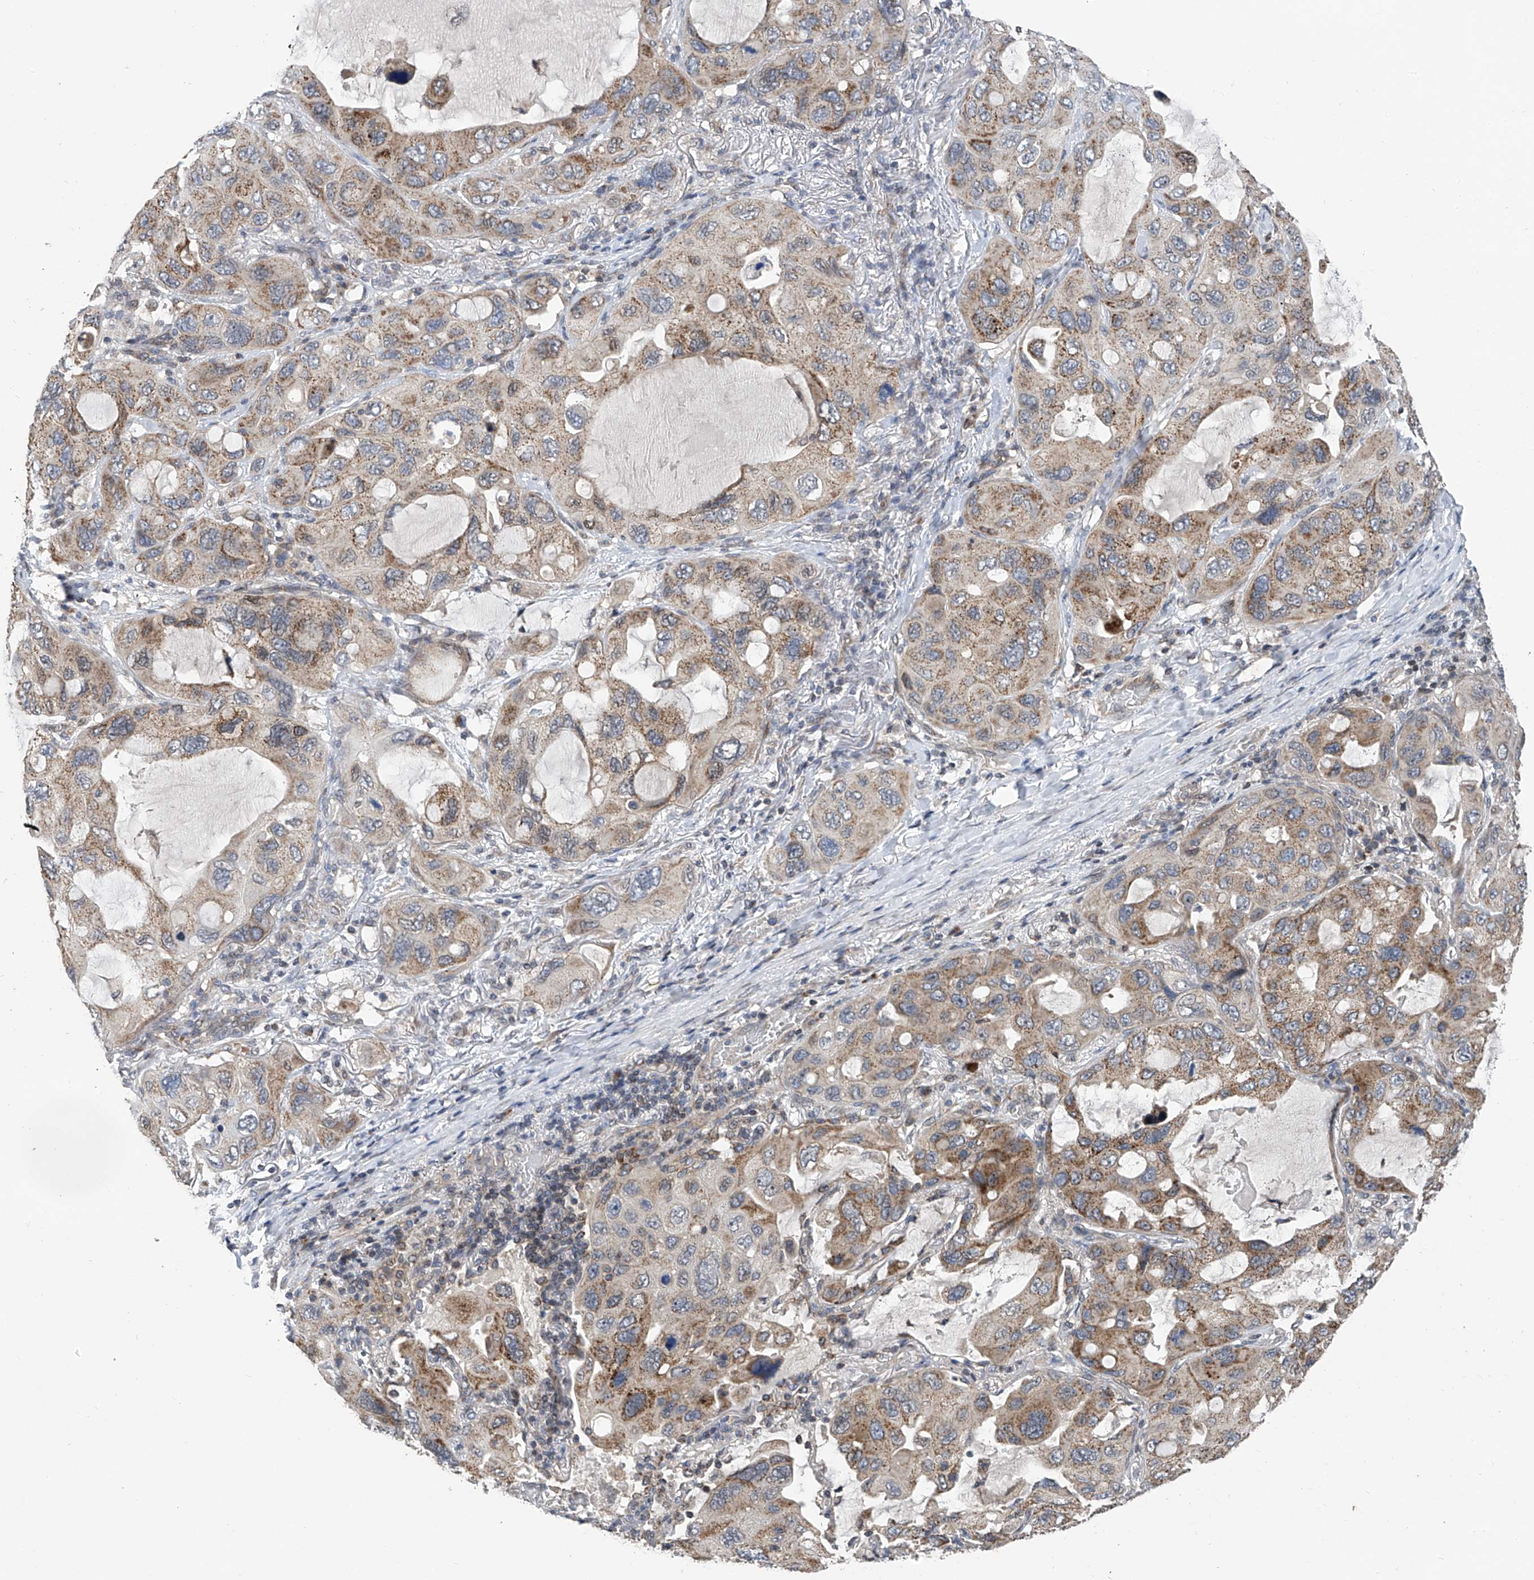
{"staining": {"intensity": "moderate", "quantity": ">75%", "location": "cytoplasmic/membranous"}, "tissue": "lung cancer", "cell_type": "Tumor cells", "image_type": "cancer", "snomed": [{"axis": "morphology", "description": "Squamous cell carcinoma, NOS"}, {"axis": "topography", "description": "Lung"}], "caption": "Immunohistochemical staining of lung cancer exhibits medium levels of moderate cytoplasmic/membranous protein staining in about >75% of tumor cells.", "gene": "BCKDHB", "patient": {"sex": "female", "age": 73}}